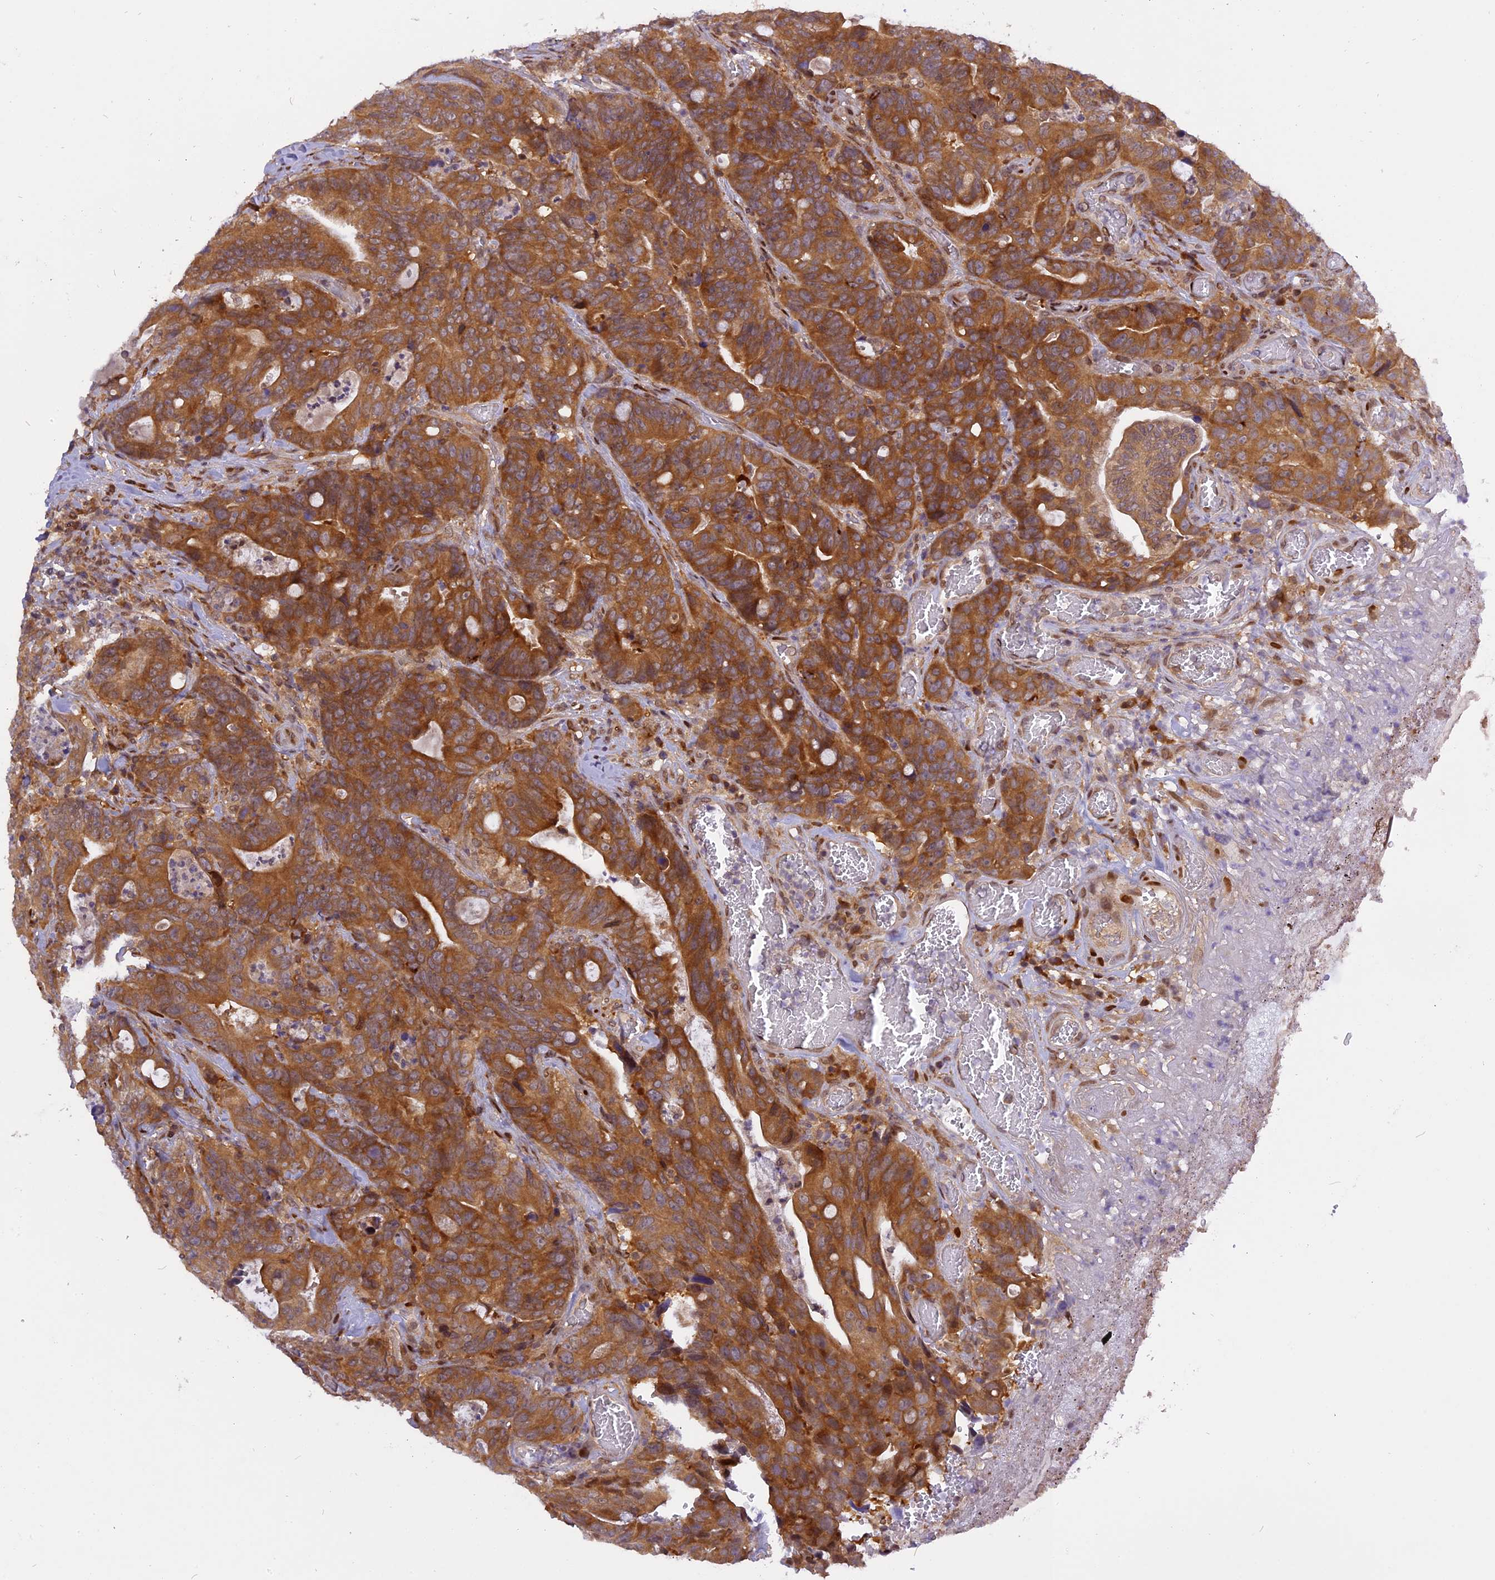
{"staining": {"intensity": "strong", "quantity": ">75%", "location": "cytoplasmic/membranous"}, "tissue": "colorectal cancer", "cell_type": "Tumor cells", "image_type": "cancer", "snomed": [{"axis": "morphology", "description": "Adenocarcinoma, NOS"}, {"axis": "topography", "description": "Colon"}], "caption": "Immunohistochemistry (IHC) of human colorectal adenocarcinoma exhibits high levels of strong cytoplasmic/membranous expression in approximately >75% of tumor cells. (IHC, brightfield microscopy, high magnification).", "gene": "RABGGTA", "patient": {"sex": "female", "age": 82}}